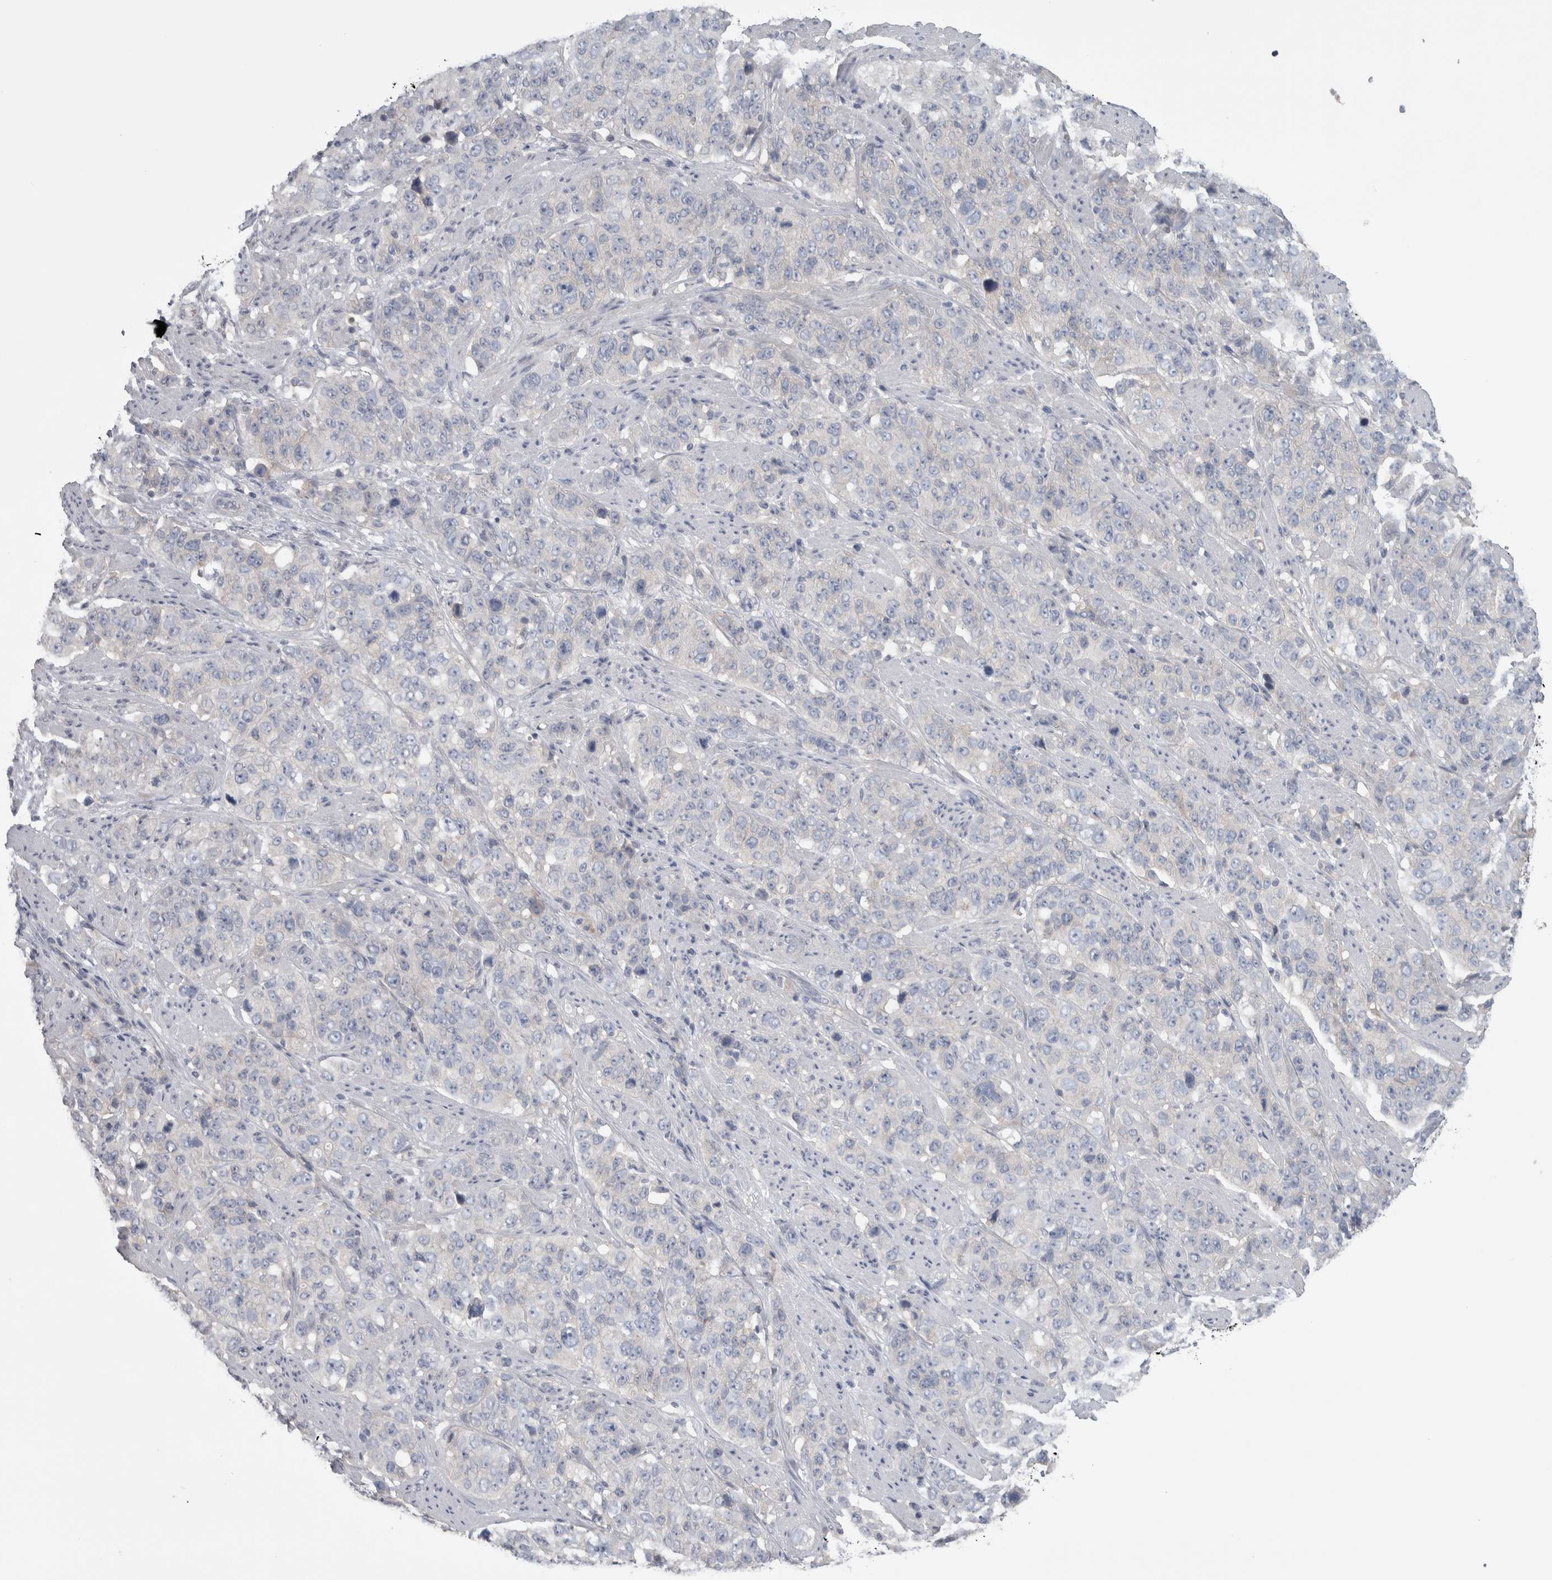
{"staining": {"intensity": "negative", "quantity": "none", "location": "none"}, "tissue": "stomach cancer", "cell_type": "Tumor cells", "image_type": "cancer", "snomed": [{"axis": "morphology", "description": "Adenocarcinoma, NOS"}, {"axis": "topography", "description": "Stomach"}], "caption": "The image shows no staining of tumor cells in stomach cancer. Nuclei are stained in blue.", "gene": "GPHN", "patient": {"sex": "male", "age": 48}}